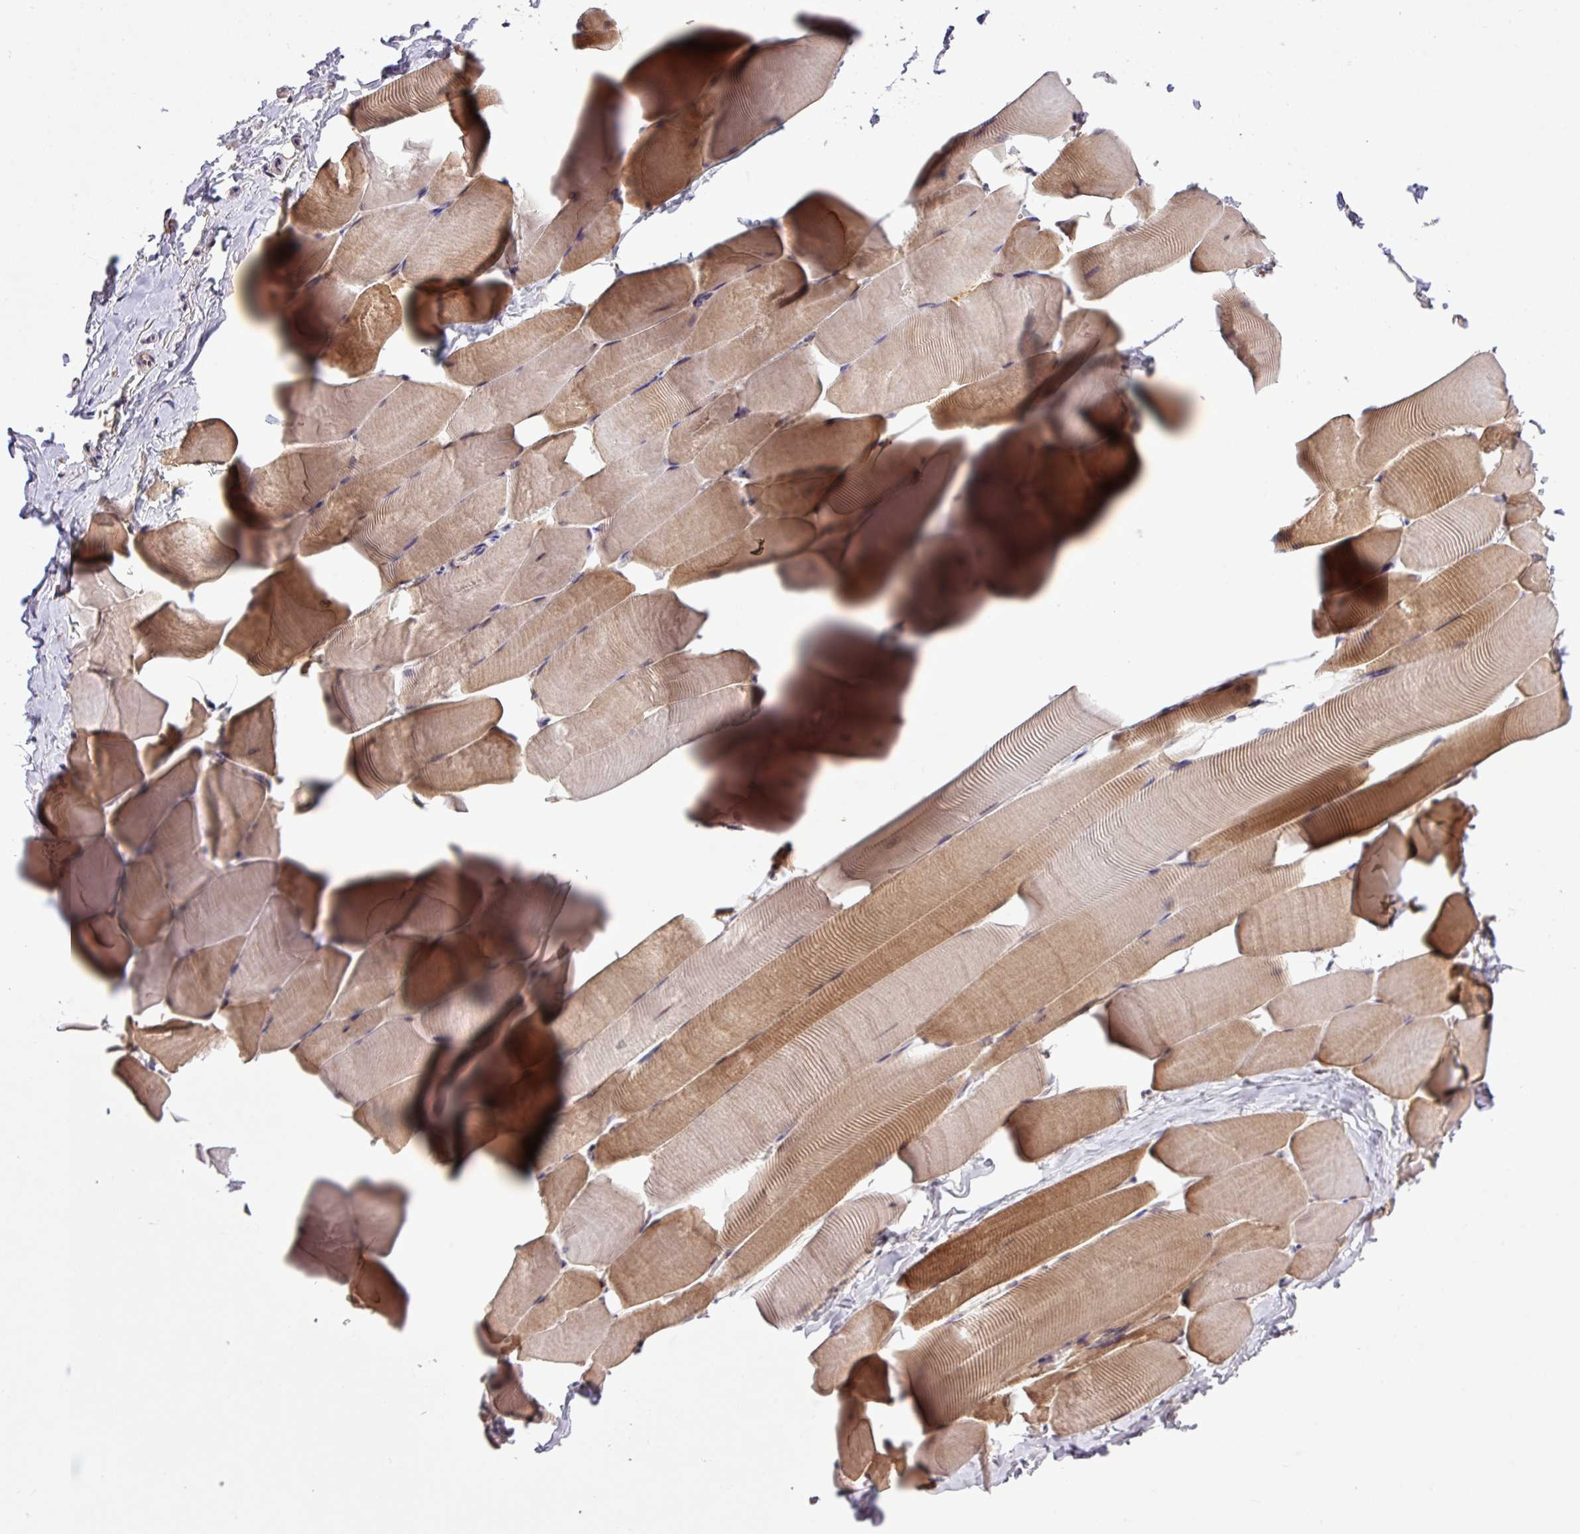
{"staining": {"intensity": "moderate", "quantity": "<25%", "location": "cytoplasmic/membranous"}, "tissue": "skeletal muscle", "cell_type": "Myocytes", "image_type": "normal", "snomed": [{"axis": "morphology", "description": "Normal tissue, NOS"}, {"axis": "topography", "description": "Skeletal muscle"}], "caption": "Protein staining exhibits moderate cytoplasmic/membranous expression in about <25% of myocytes in benign skeletal muscle.", "gene": "RPP25L", "patient": {"sex": "male", "age": 25}}